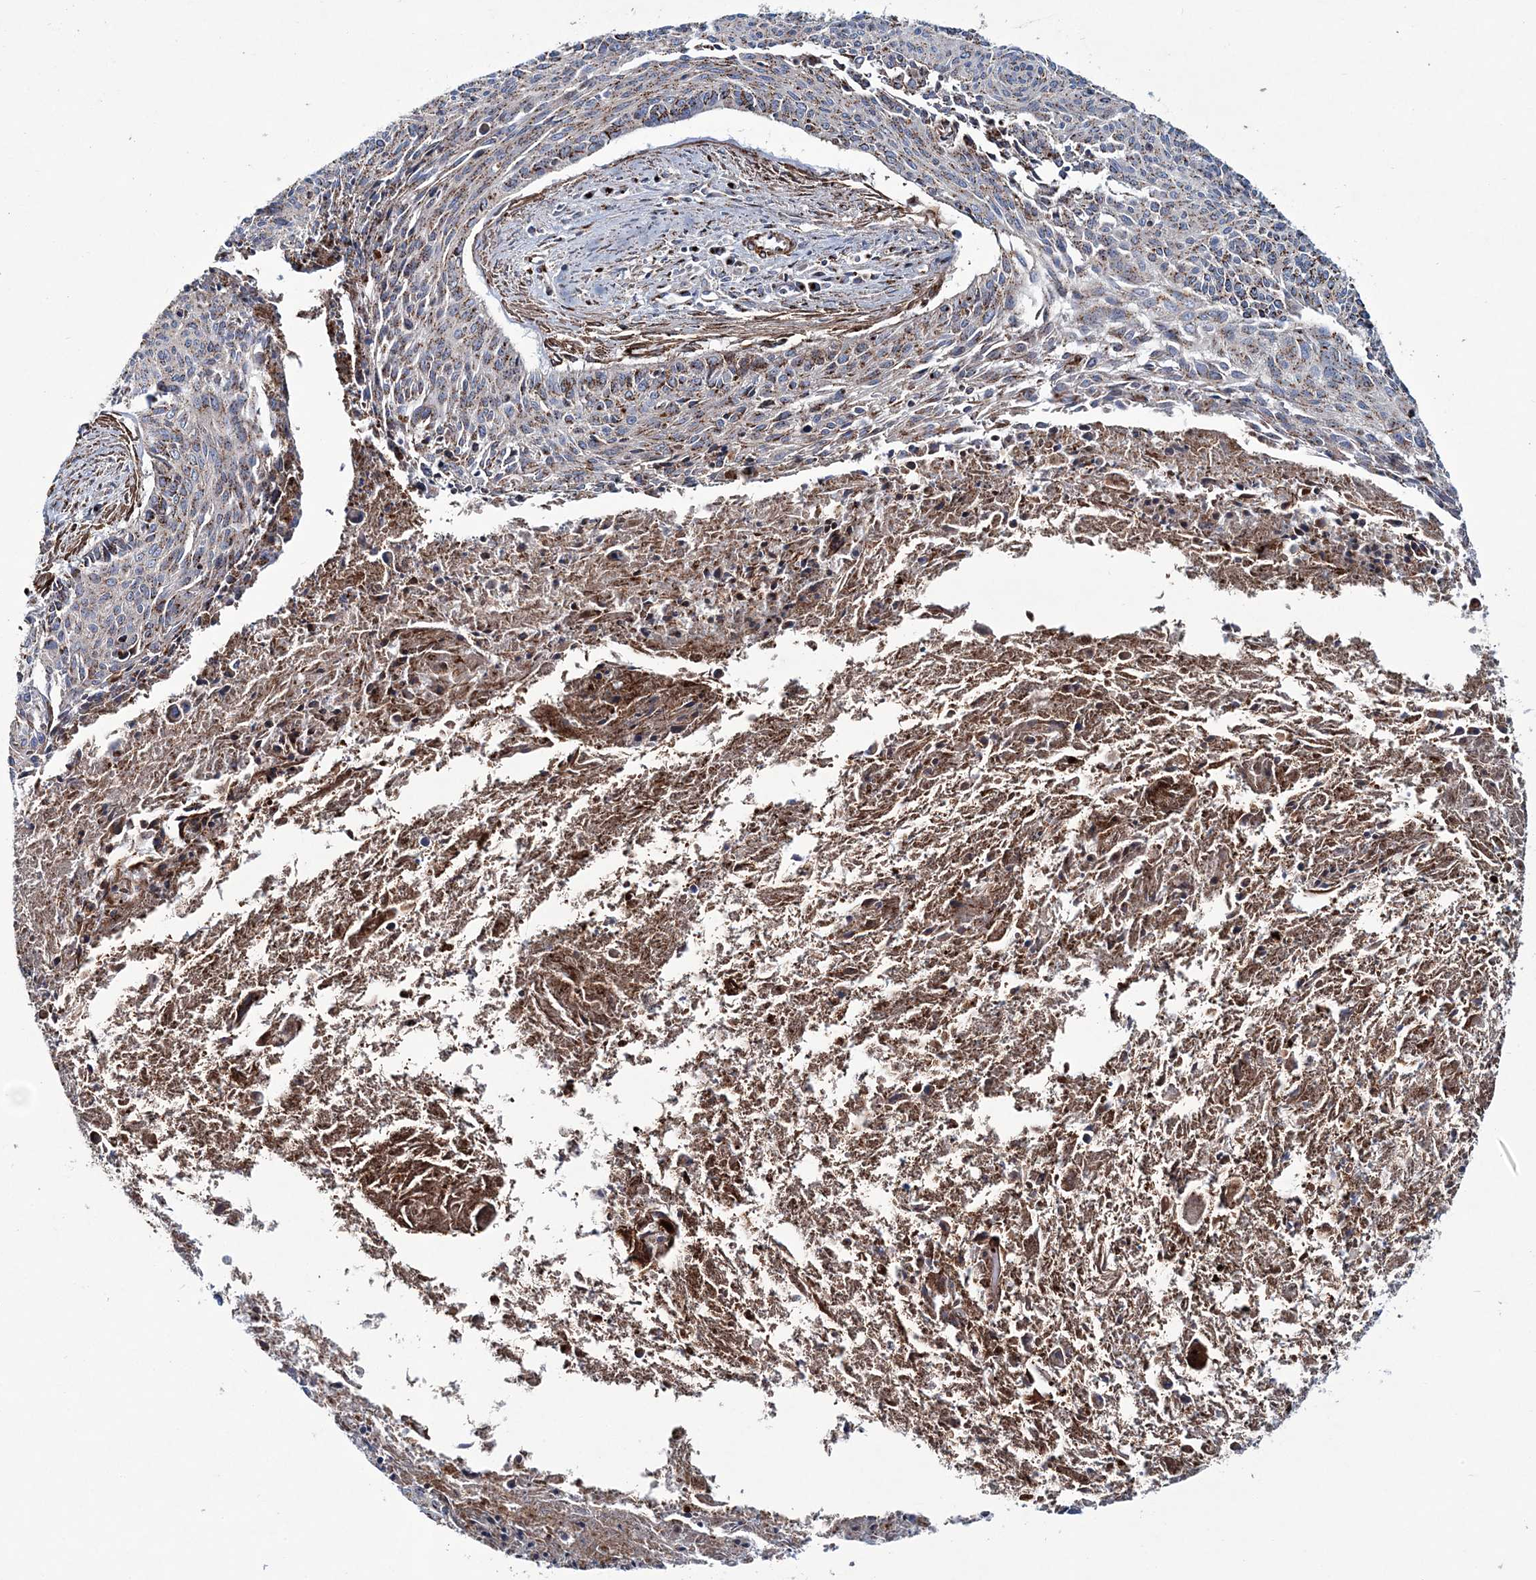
{"staining": {"intensity": "moderate", "quantity": ">75%", "location": "cytoplasmic/membranous"}, "tissue": "cervical cancer", "cell_type": "Tumor cells", "image_type": "cancer", "snomed": [{"axis": "morphology", "description": "Squamous cell carcinoma, NOS"}, {"axis": "topography", "description": "Cervix"}], "caption": "This image demonstrates immunohistochemistry (IHC) staining of cervical squamous cell carcinoma, with medium moderate cytoplasmic/membranous expression in about >75% of tumor cells.", "gene": "MAN1A2", "patient": {"sex": "female", "age": 55}}